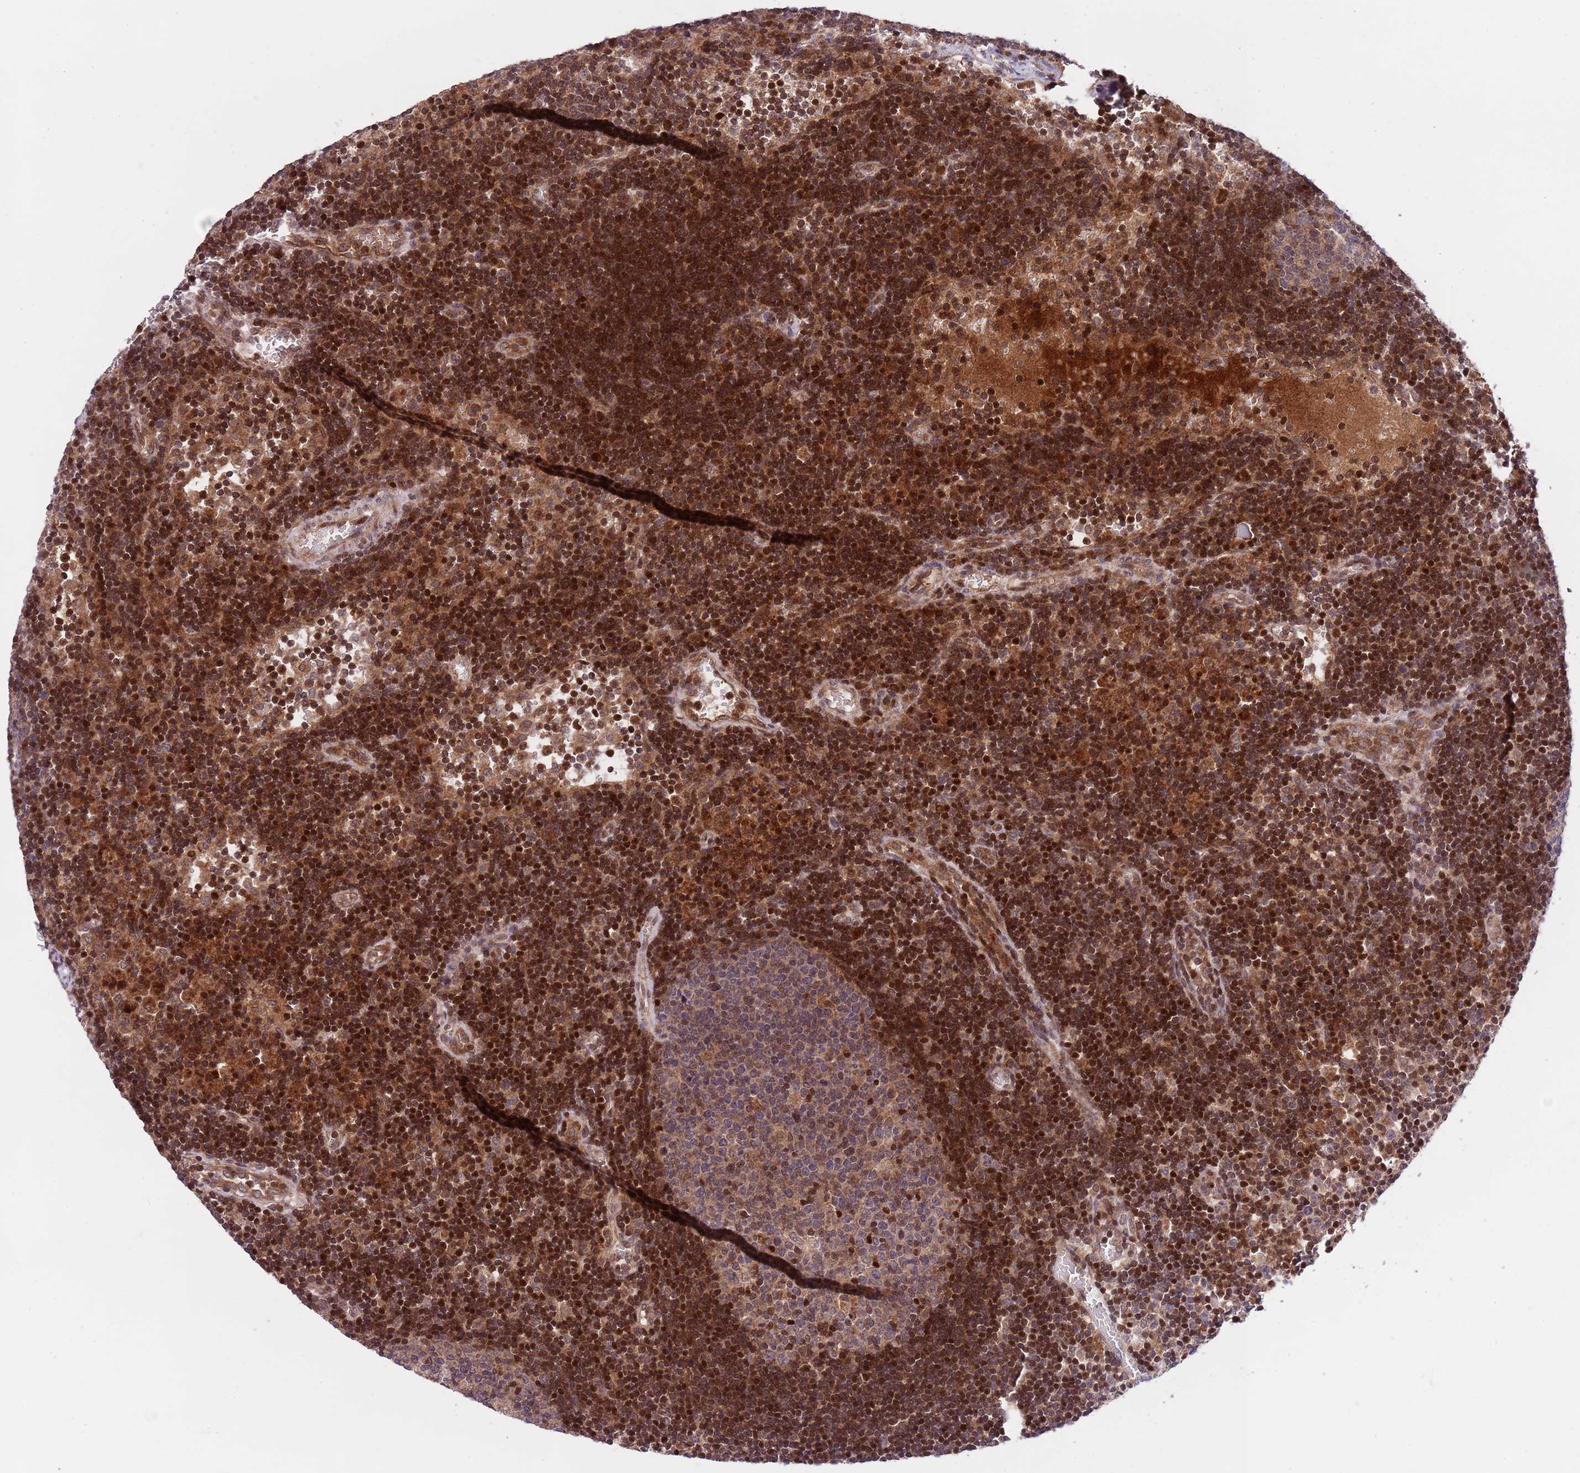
{"staining": {"intensity": "moderate", "quantity": "<25%", "location": "nuclear"}, "tissue": "lymph node", "cell_type": "Germinal center cells", "image_type": "normal", "snomed": [{"axis": "morphology", "description": "Normal tissue, NOS"}, {"axis": "topography", "description": "Lymph node"}], "caption": "High-magnification brightfield microscopy of unremarkable lymph node stained with DAB (3,3'-diaminobenzidine) (brown) and counterstained with hematoxylin (blue). germinal center cells exhibit moderate nuclear positivity is identified in about<25% of cells.", "gene": "HDHD2", "patient": {"sex": "male", "age": 62}}